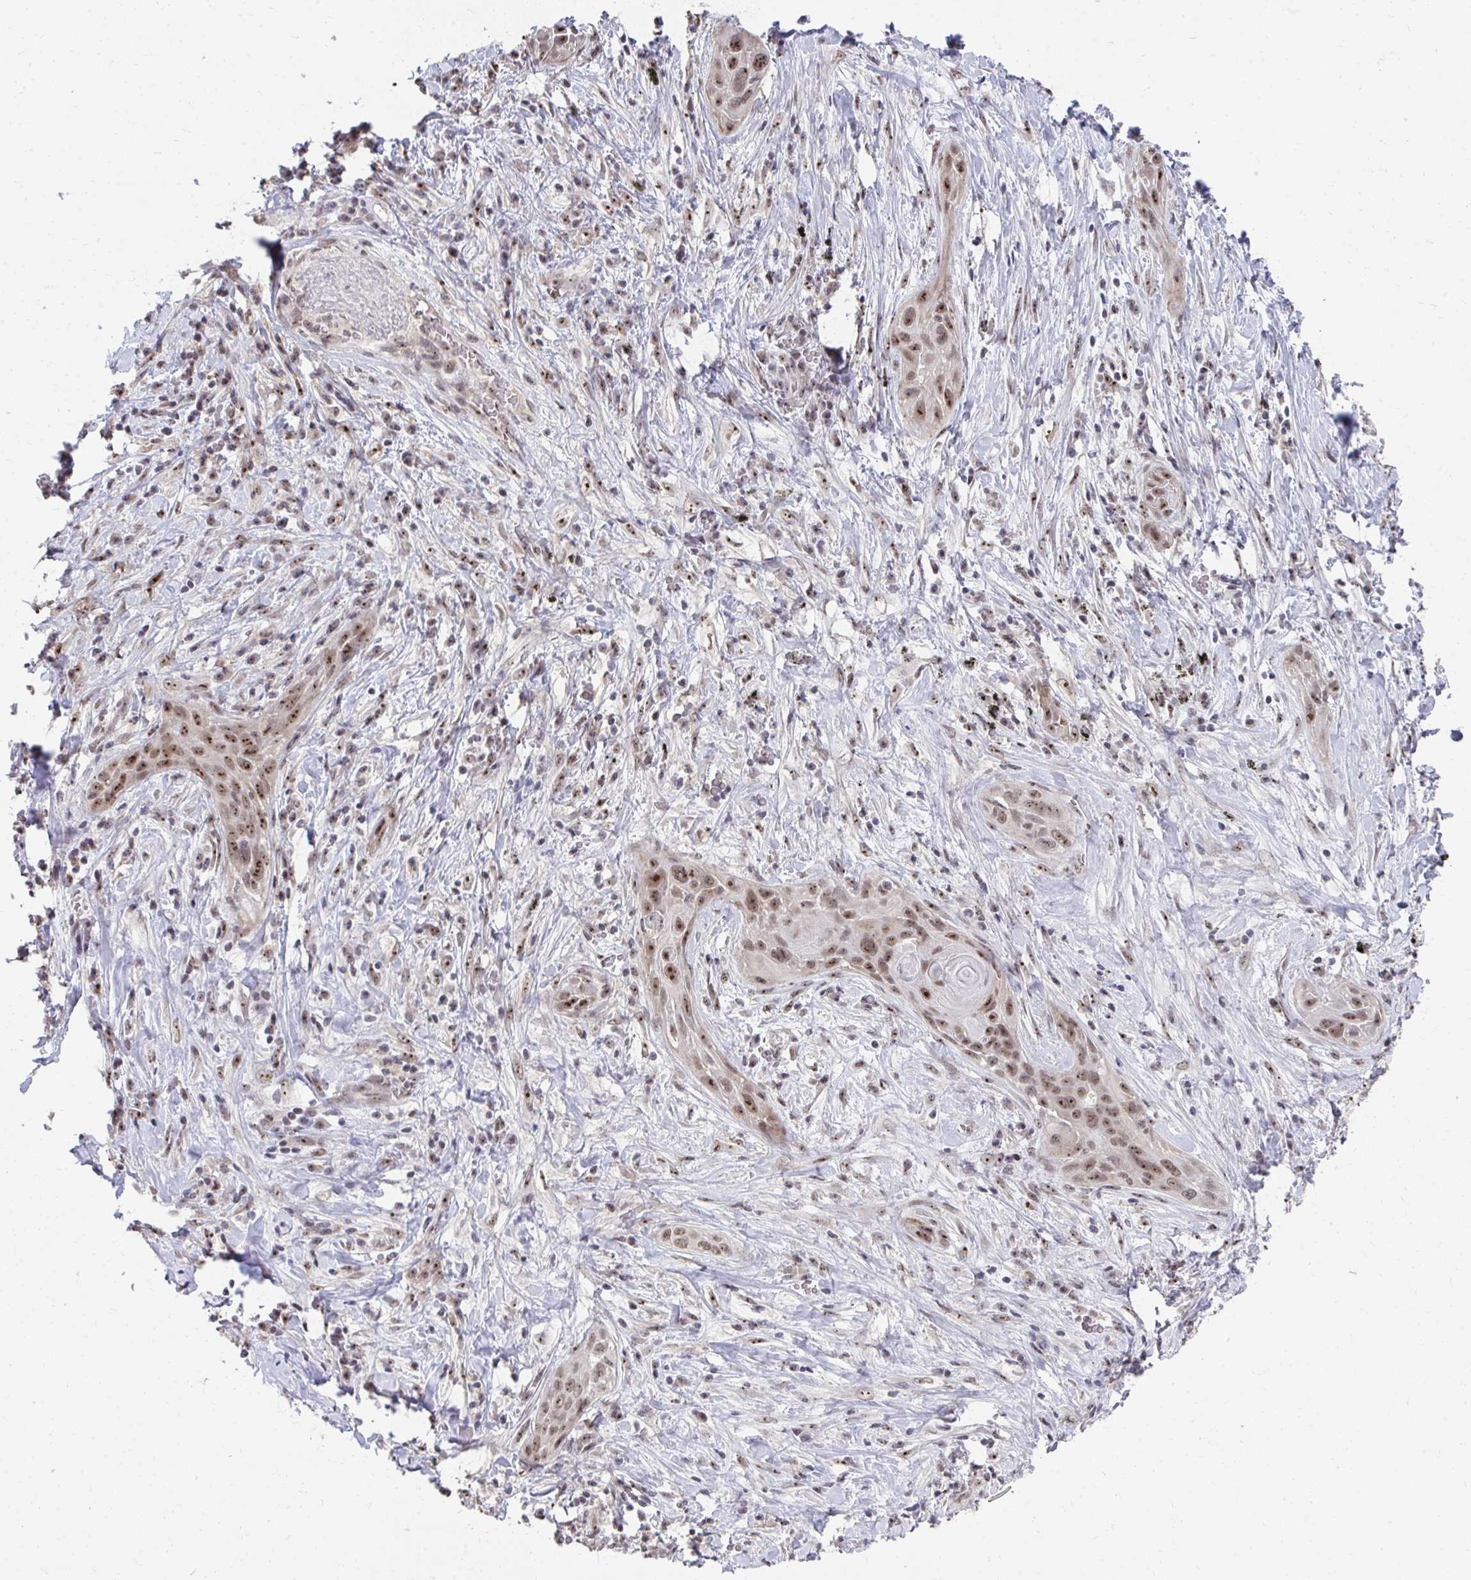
{"staining": {"intensity": "moderate", "quantity": ">75%", "location": "nuclear"}, "tissue": "lung cancer", "cell_type": "Tumor cells", "image_type": "cancer", "snomed": [{"axis": "morphology", "description": "Squamous cell carcinoma, NOS"}, {"axis": "topography", "description": "Lung"}], "caption": "Protein expression analysis of squamous cell carcinoma (lung) exhibits moderate nuclear expression in about >75% of tumor cells. (DAB (3,3'-diaminobenzidine) = brown stain, brightfield microscopy at high magnification).", "gene": "HIRA", "patient": {"sex": "male", "age": 79}}